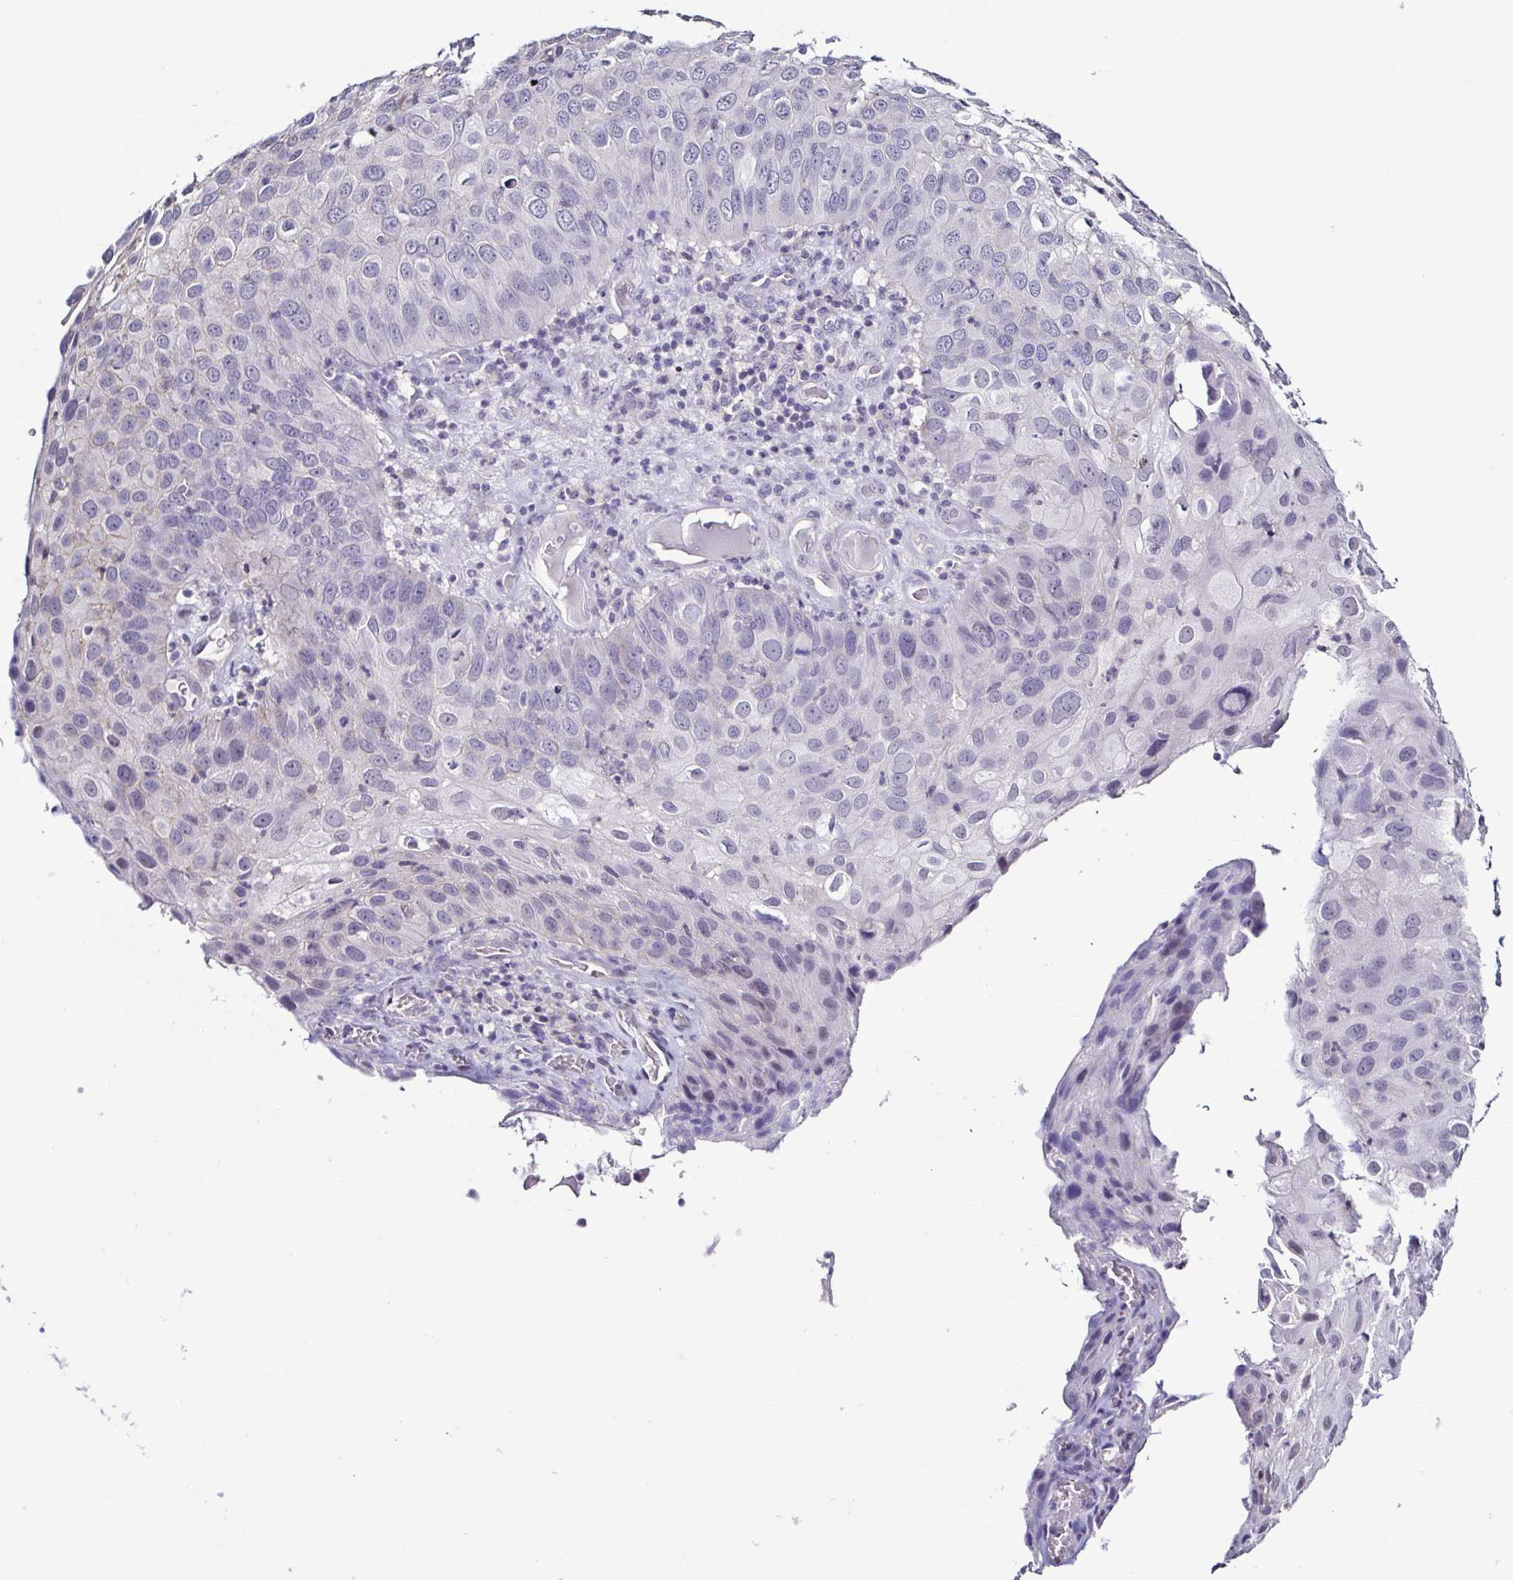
{"staining": {"intensity": "negative", "quantity": "none", "location": "none"}, "tissue": "skin cancer", "cell_type": "Tumor cells", "image_type": "cancer", "snomed": [{"axis": "morphology", "description": "Squamous cell carcinoma, NOS"}, {"axis": "topography", "description": "Skin"}], "caption": "Histopathology image shows no significant protein expression in tumor cells of skin cancer (squamous cell carcinoma).", "gene": "TNNT2", "patient": {"sex": "male", "age": 87}}